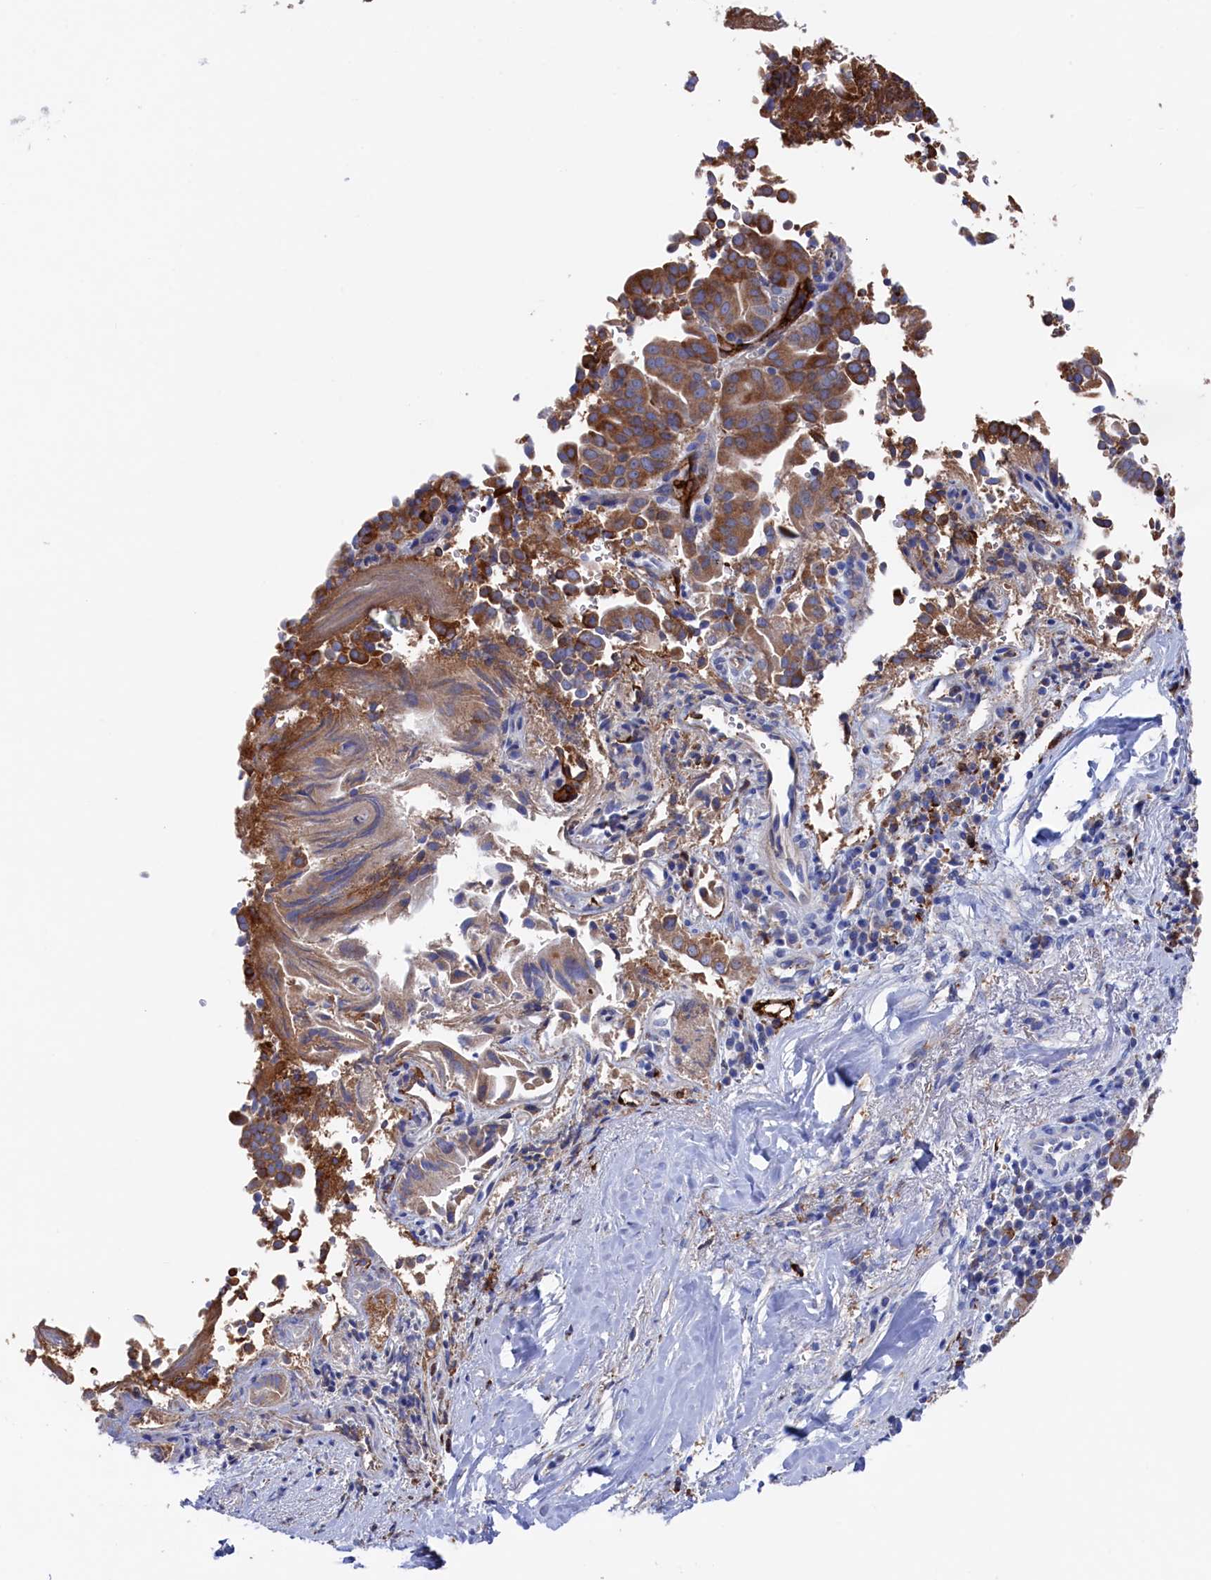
{"staining": {"intensity": "moderate", "quantity": ">75%", "location": "cytoplasmic/membranous"}, "tissue": "liver cancer", "cell_type": "Tumor cells", "image_type": "cancer", "snomed": [{"axis": "morphology", "description": "Cholangiocarcinoma"}, {"axis": "topography", "description": "Liver"}], "caption": "Immunohistochemistry (IHC) of liver cholangiocarcinoma demonstrates medium levels of moderate cytoplasmic/membranous staining in approximately >75% of tumor cells. (DAB IHC, brown staining for protein, blue staining for nuclei).", "gene": "C12orf73", "patient": {"sex": "female", "age": 75}}